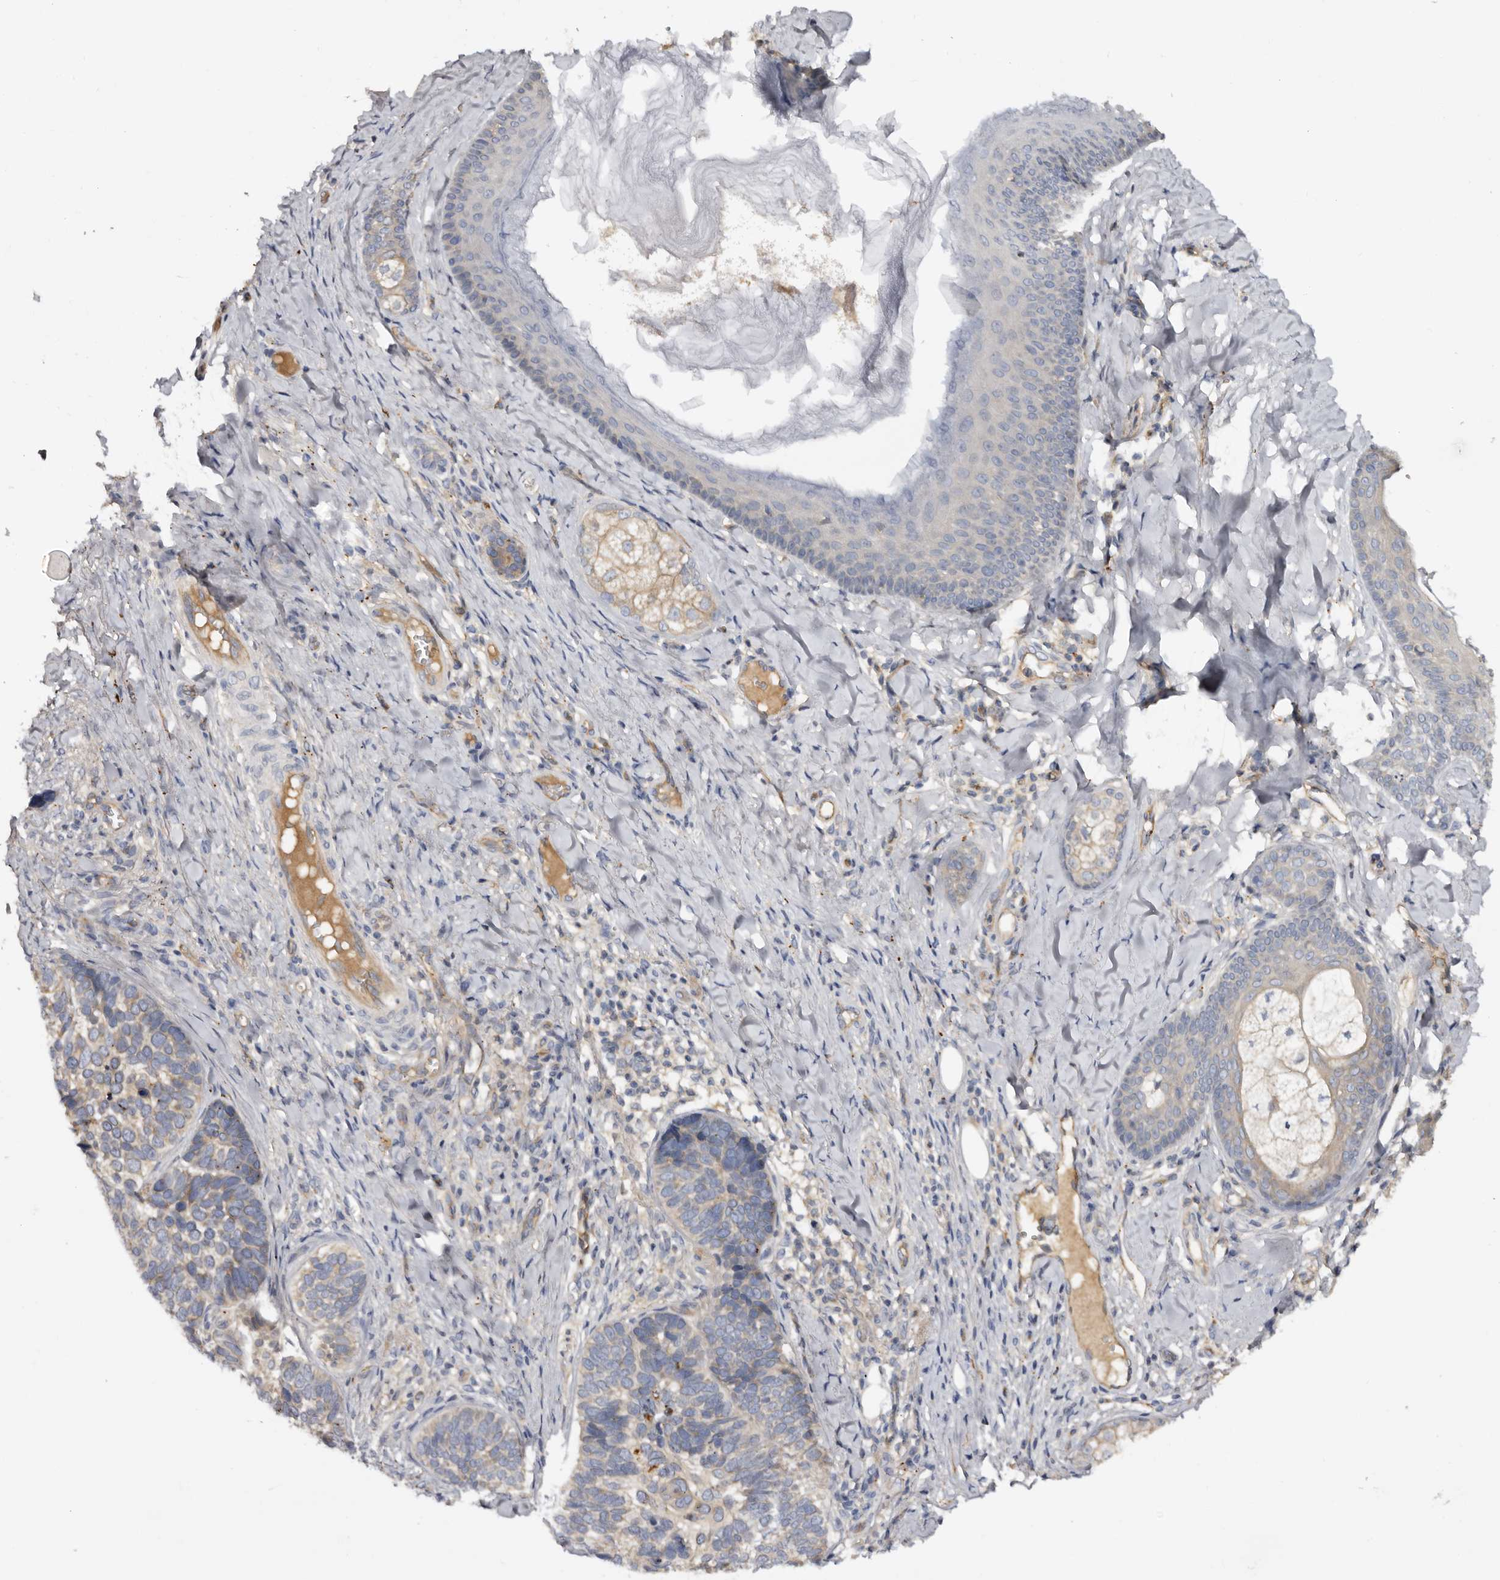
{"staining": {"intensity": "negative", "quantity": "none", "location": "none"}, "tissue": "skin cancer", "cell_type": "Tumor cells", "image_type": "cancer", "snomed": [{"axis": "morphology", "description": "Basal cell carcinoma"}, {"axis": "topography", "description": "Skin"}], "caption": "High power microscopy histopathology image of an immunohistochemistry image of skin cancer, revealing no significant positivity in tumor cells. (DAB immunohistochemistry (IHC), high magnification).", "gene": "INKA2", "patient": {"sex": "male", "age": 62}}